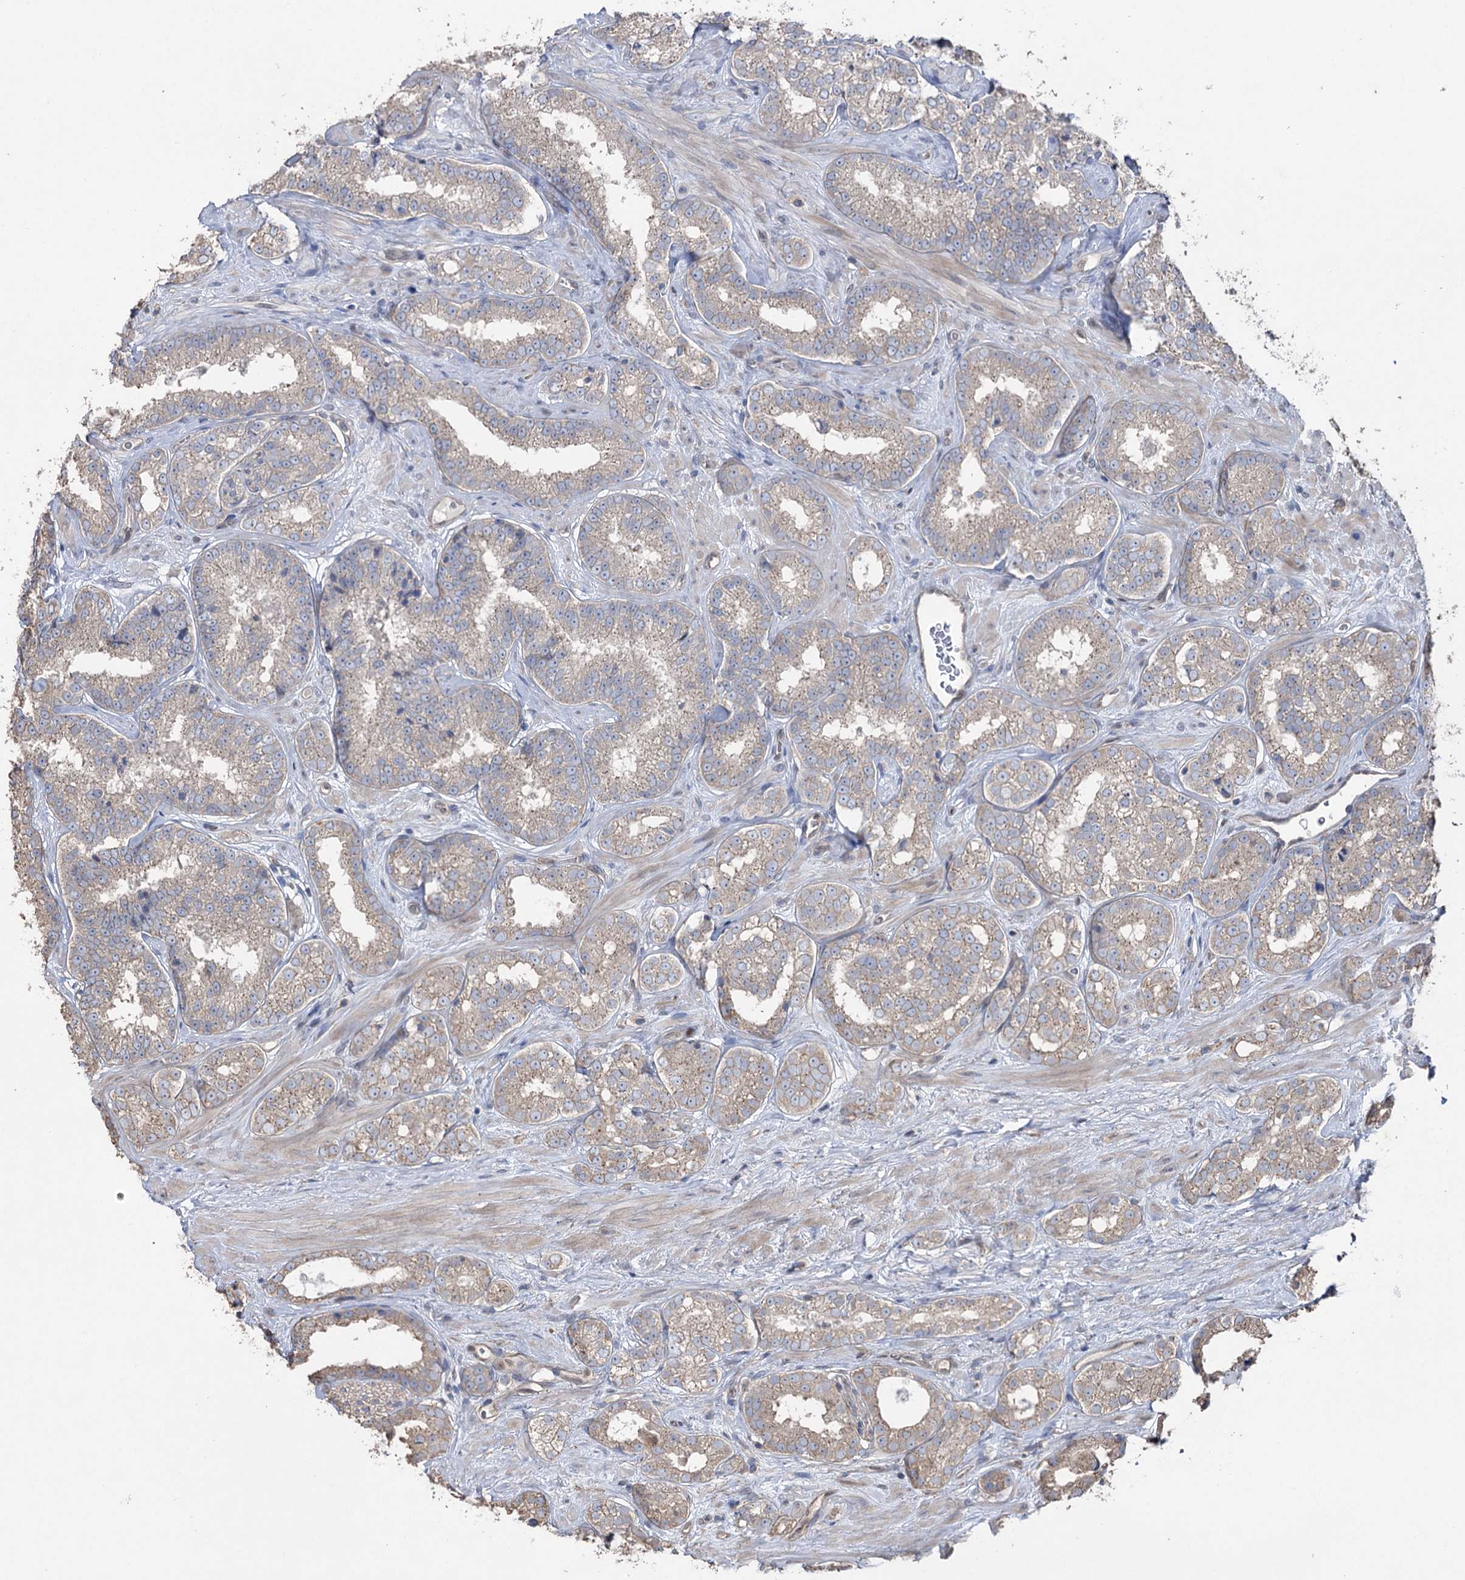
{"staining": {"intensity": "negative", "quantity": "none", "location": "none"}, "tissue": "prostate cancer", "cell_type": "Tumor cells", "image_type": "cancer", "snomed": [{"axis": "morphology", "description": "Normal tissue, NOS"}, {"axis": "morphology", "description": "Adenocarcinoma, High grade"}, {"axis": "topography", "description": "Prostate"}], "caption": "Immunohistochemistry photomicrograph of neoplastic tissue: human prostate cancer (high-grade adenocarcinoma) stained with DAB shows no significant protein positivity in tumor cells.", "gene": "FAM13B", "patient": {"sex": "male", "age": 83}}